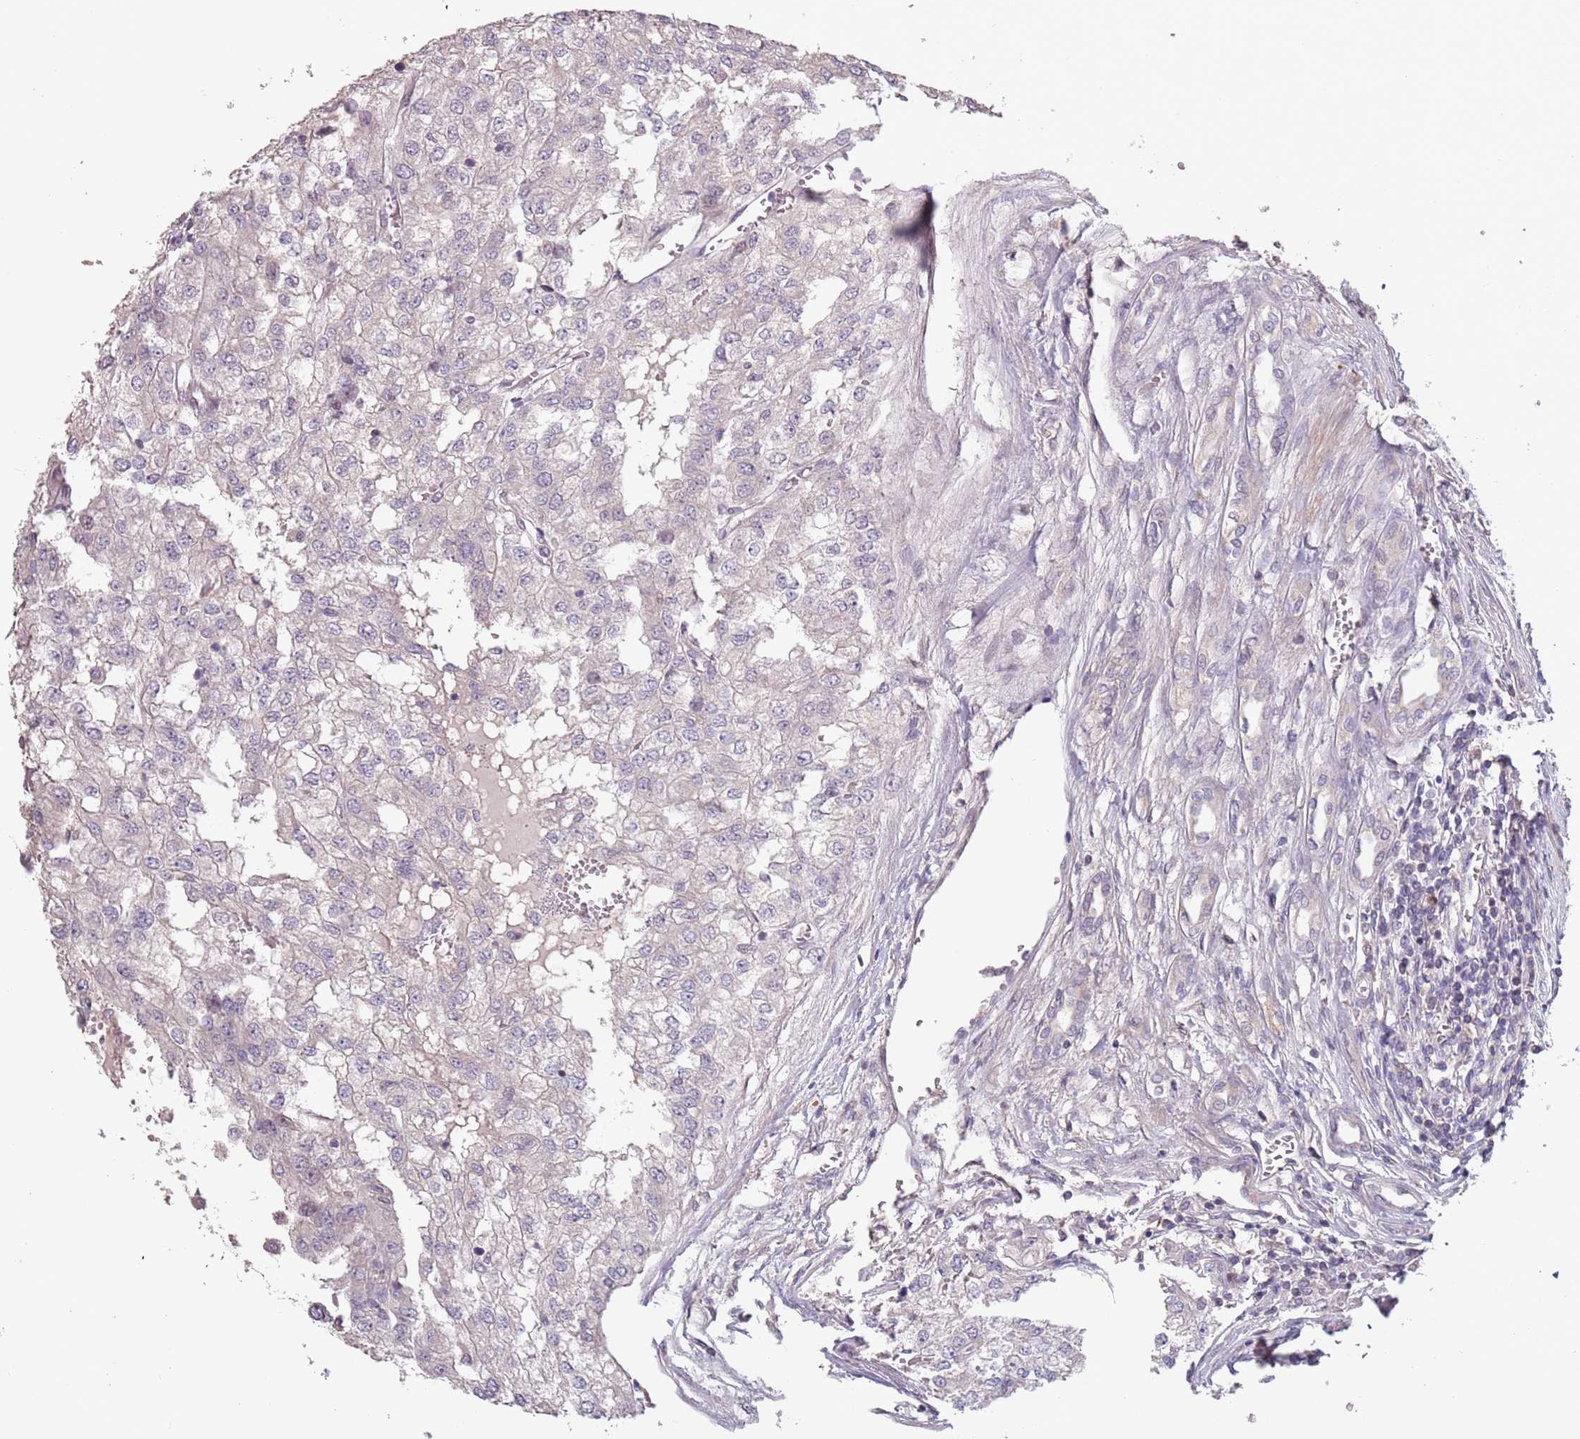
{"staining": {"intensity": "negative", "quantity": "none", "location": "none"}, "tissue": "renal cancer", "cell_type": "Tumor cells", "image_type": "cancer", "snomed": [{"axis": "morphology", "description": "Adenocarcinoma, NOS"}, {"axis": "topography", "description": "Kidney"}], "caption": "High magnification brightfield microscopy of renal adenocarcinoma stained with DAB (3,3'-diaminobenzidine) (brown) and counterstained with hematoxylin (blue): tumor cells show no significant positivity.", "gene": "MBD3L1", "patient": {"sex": "female", "age": 54}}